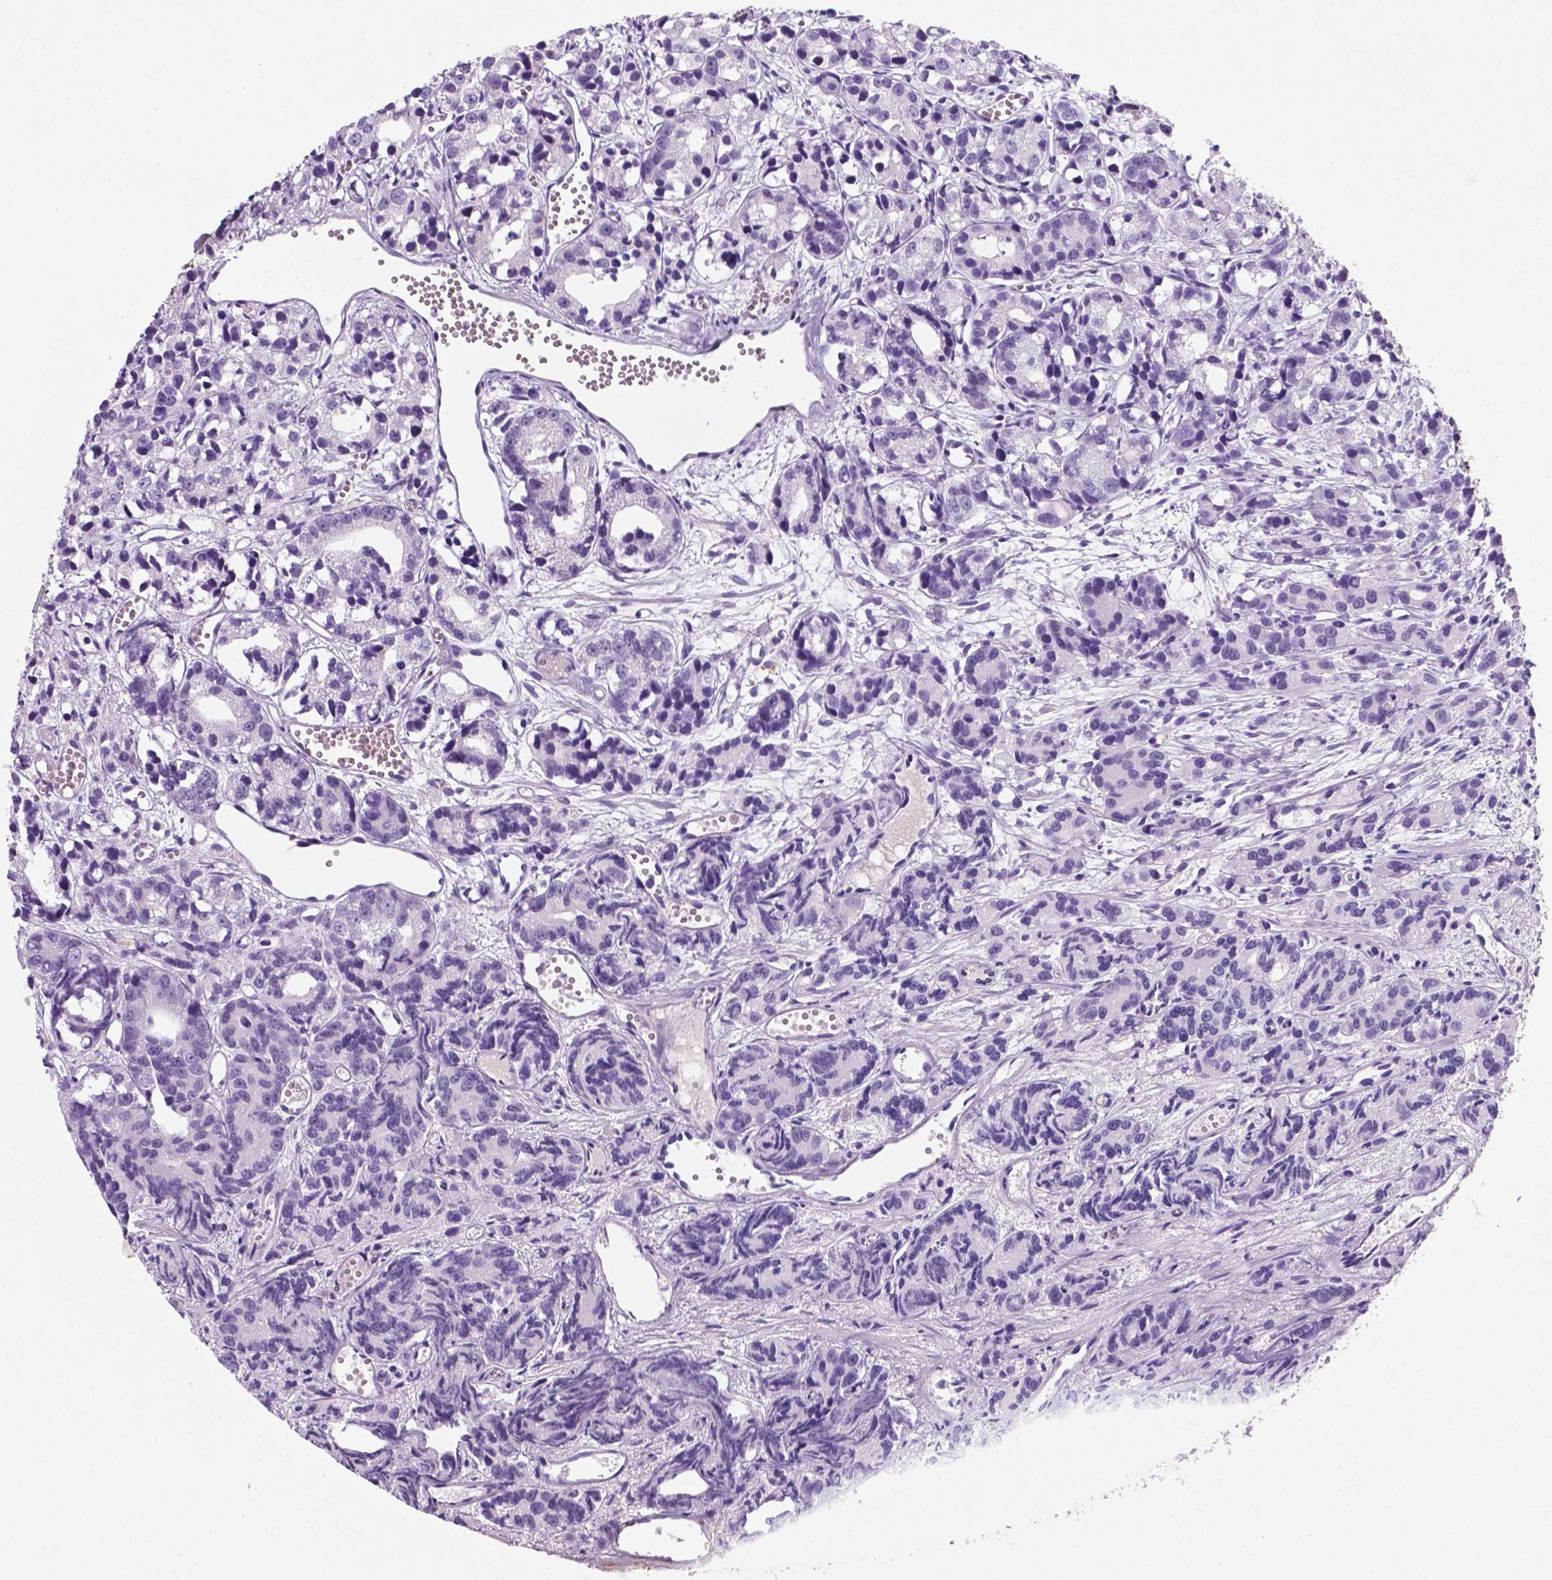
{"staining": {"intensity": "negative", "quantity": "none", "location": "none"}, "tissue": "prostate cancer", "cell_type": "Tumor cells", "image_type": "cancer", "snomed": [{"axis": "morphology", "description": "Adenocarcinoma, High grade"}, {"axis": "topography", "description": "Prostate"}], "caption": "Prostate cancer stained for a protein using immunohistochemistry (IHC) displays no staining tumor cells.", "gene": "C18orf21", "patient": {"sex": "male", "age": 77}}